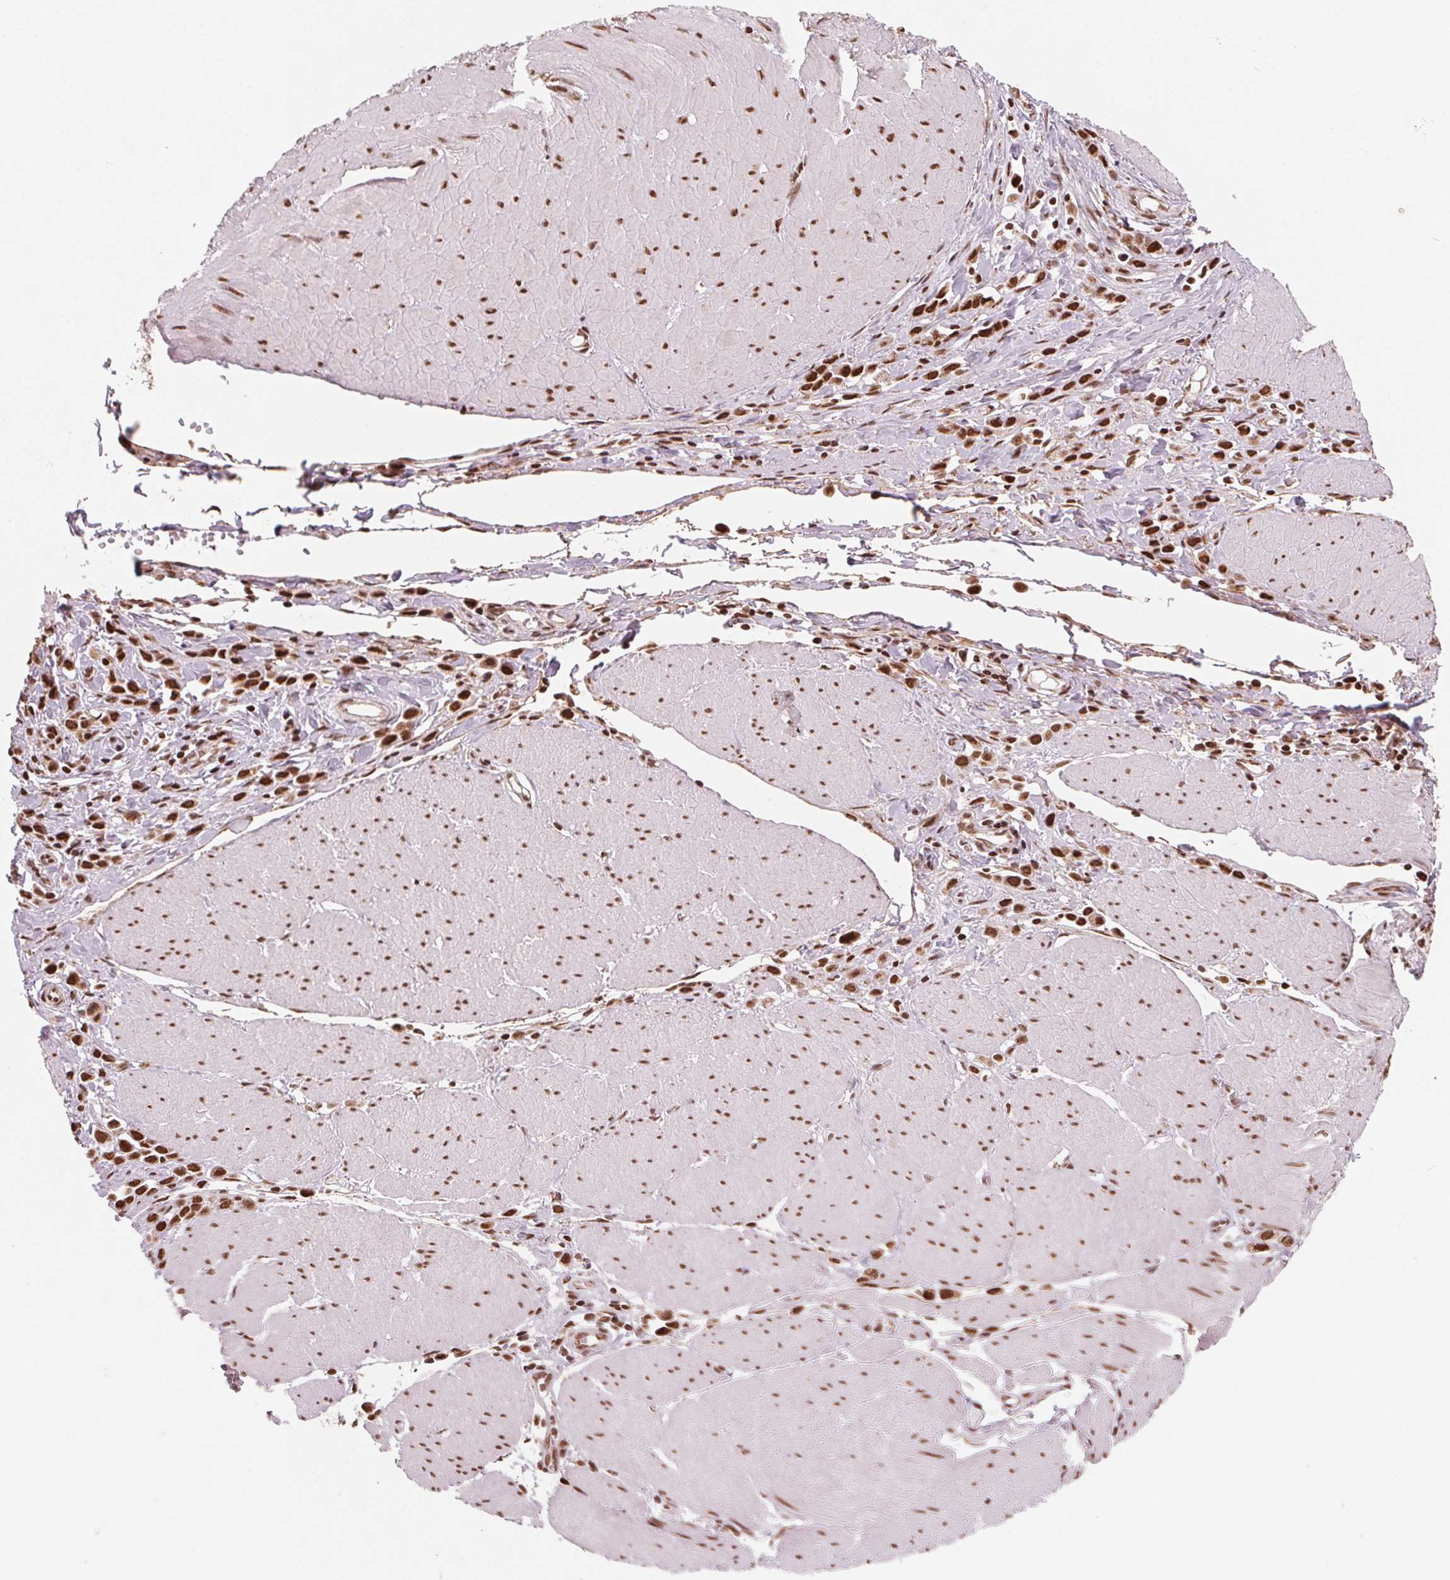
{"staining": {"intensity": "strong", "quantity": ">75%", "location": "nuclear"}, "tissue": "stomach cancer", "cell_type": "Tumor cells", "image_type": "cancer", "snomed": [{"axis": "morphology", "description": "Adenocarcinoma, NOS"}, {"axis": "topography", "description": "Stomach"}], "caption": "An image showing strong nuclear positivity in about >75% of tumor cells in stomach cancer, as visualized by brown immunohistochemical staining.", "gene": "TOPORS", "patient": {"sex": "male", "age": 47}}